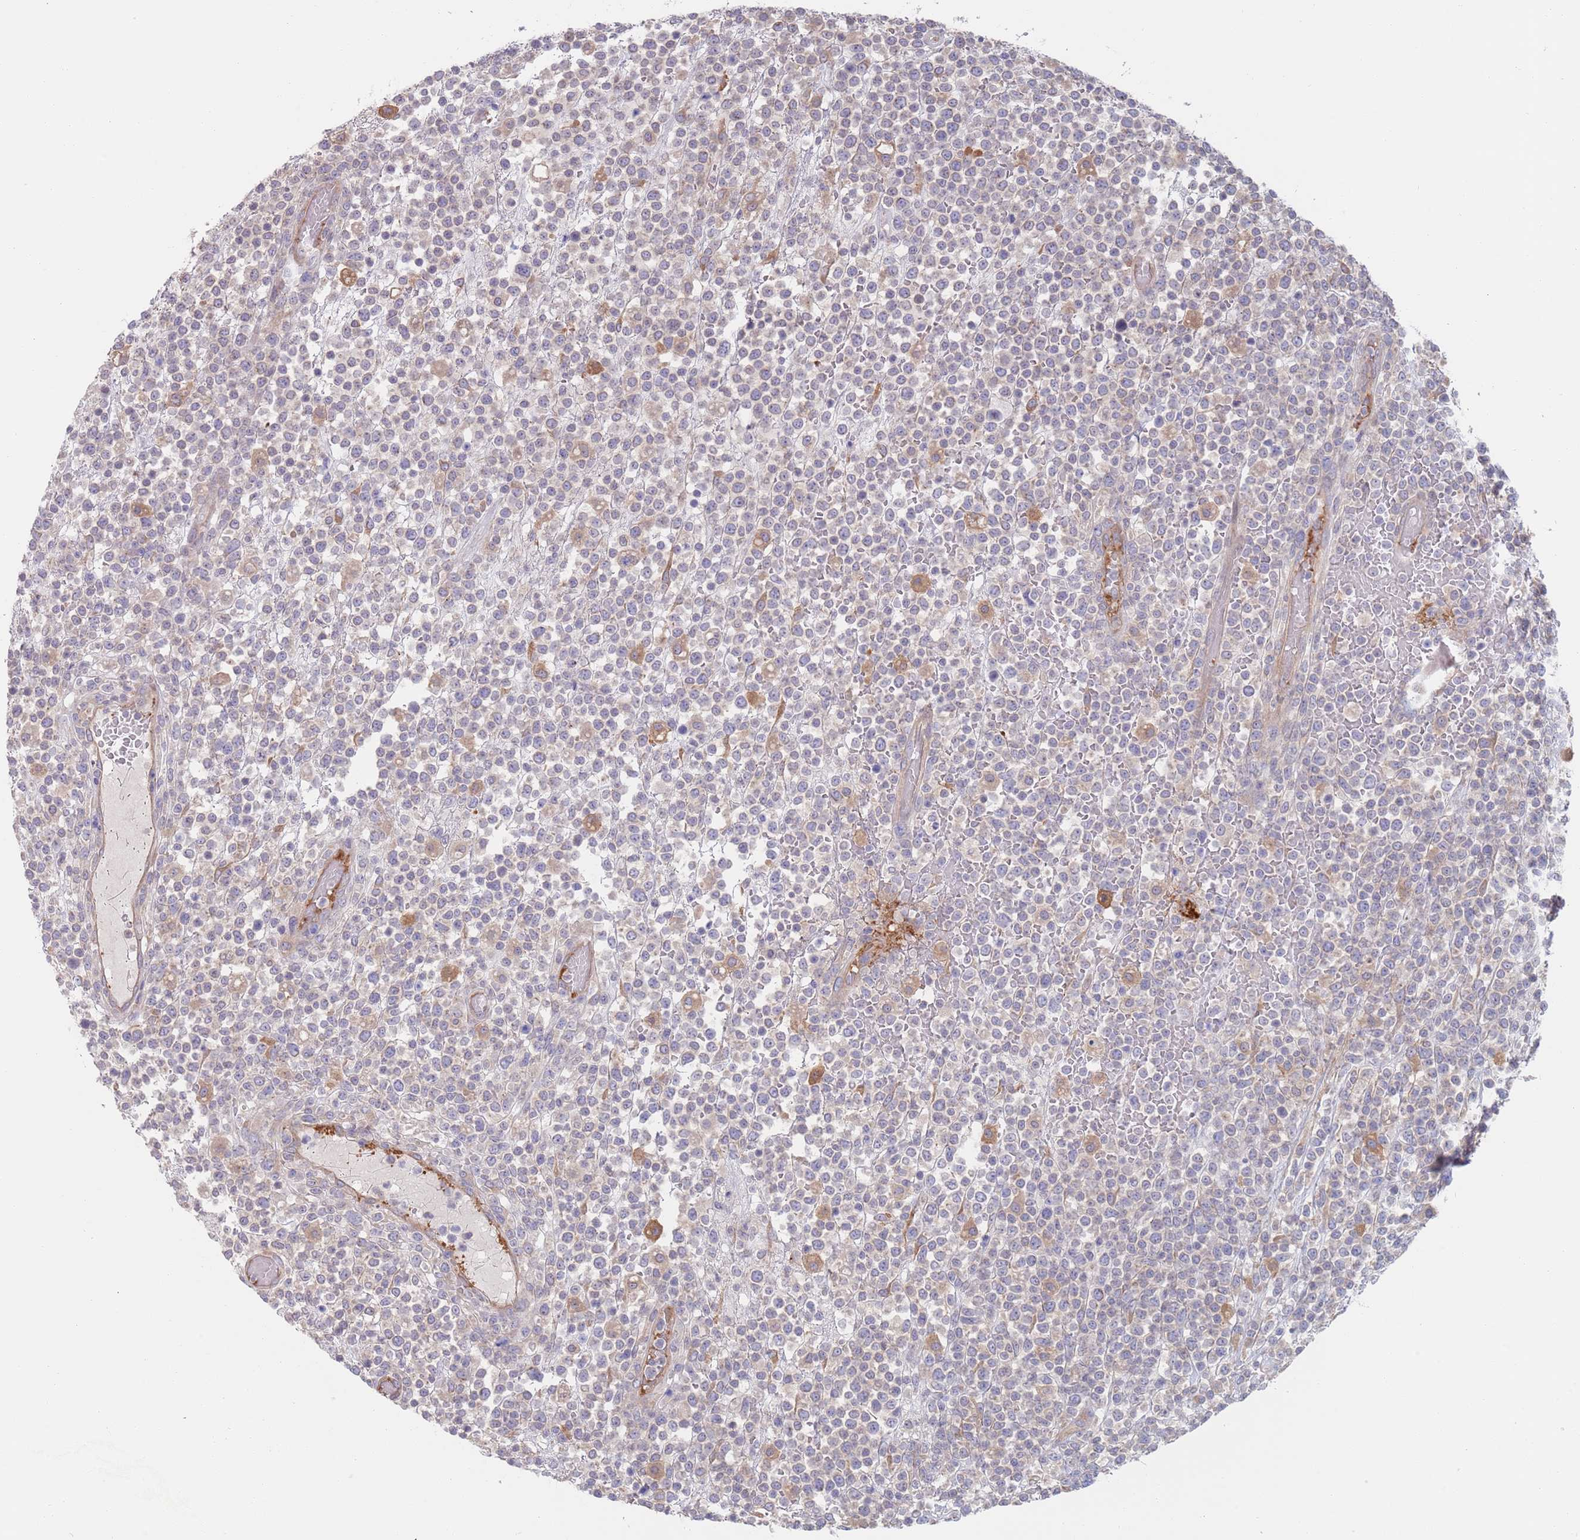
{"staining": {"intensity": "negative", "quantity": "none", "location": "none"}, "tissue": "lymphoma", "cell_type": "Tumor cells", "image_type": "cancer", "snomed": [{"axis": "morphology", "description": "Malignant lymphoma, non-Hodgkin's type, High grade"}, {"axis": "topography", "description": "Colon"}], "caption": "There is no significant expression in tumor cells of malignant lymphoma, non-Hodgkin's type (high-grade). (Stains: DAB immunohistochemistry with hematoxylin counter stain, Microscopy: brightfield microscopy at high magnification).", "gene": "APPL2", "patient": {"sex": "female", "age": 53}}